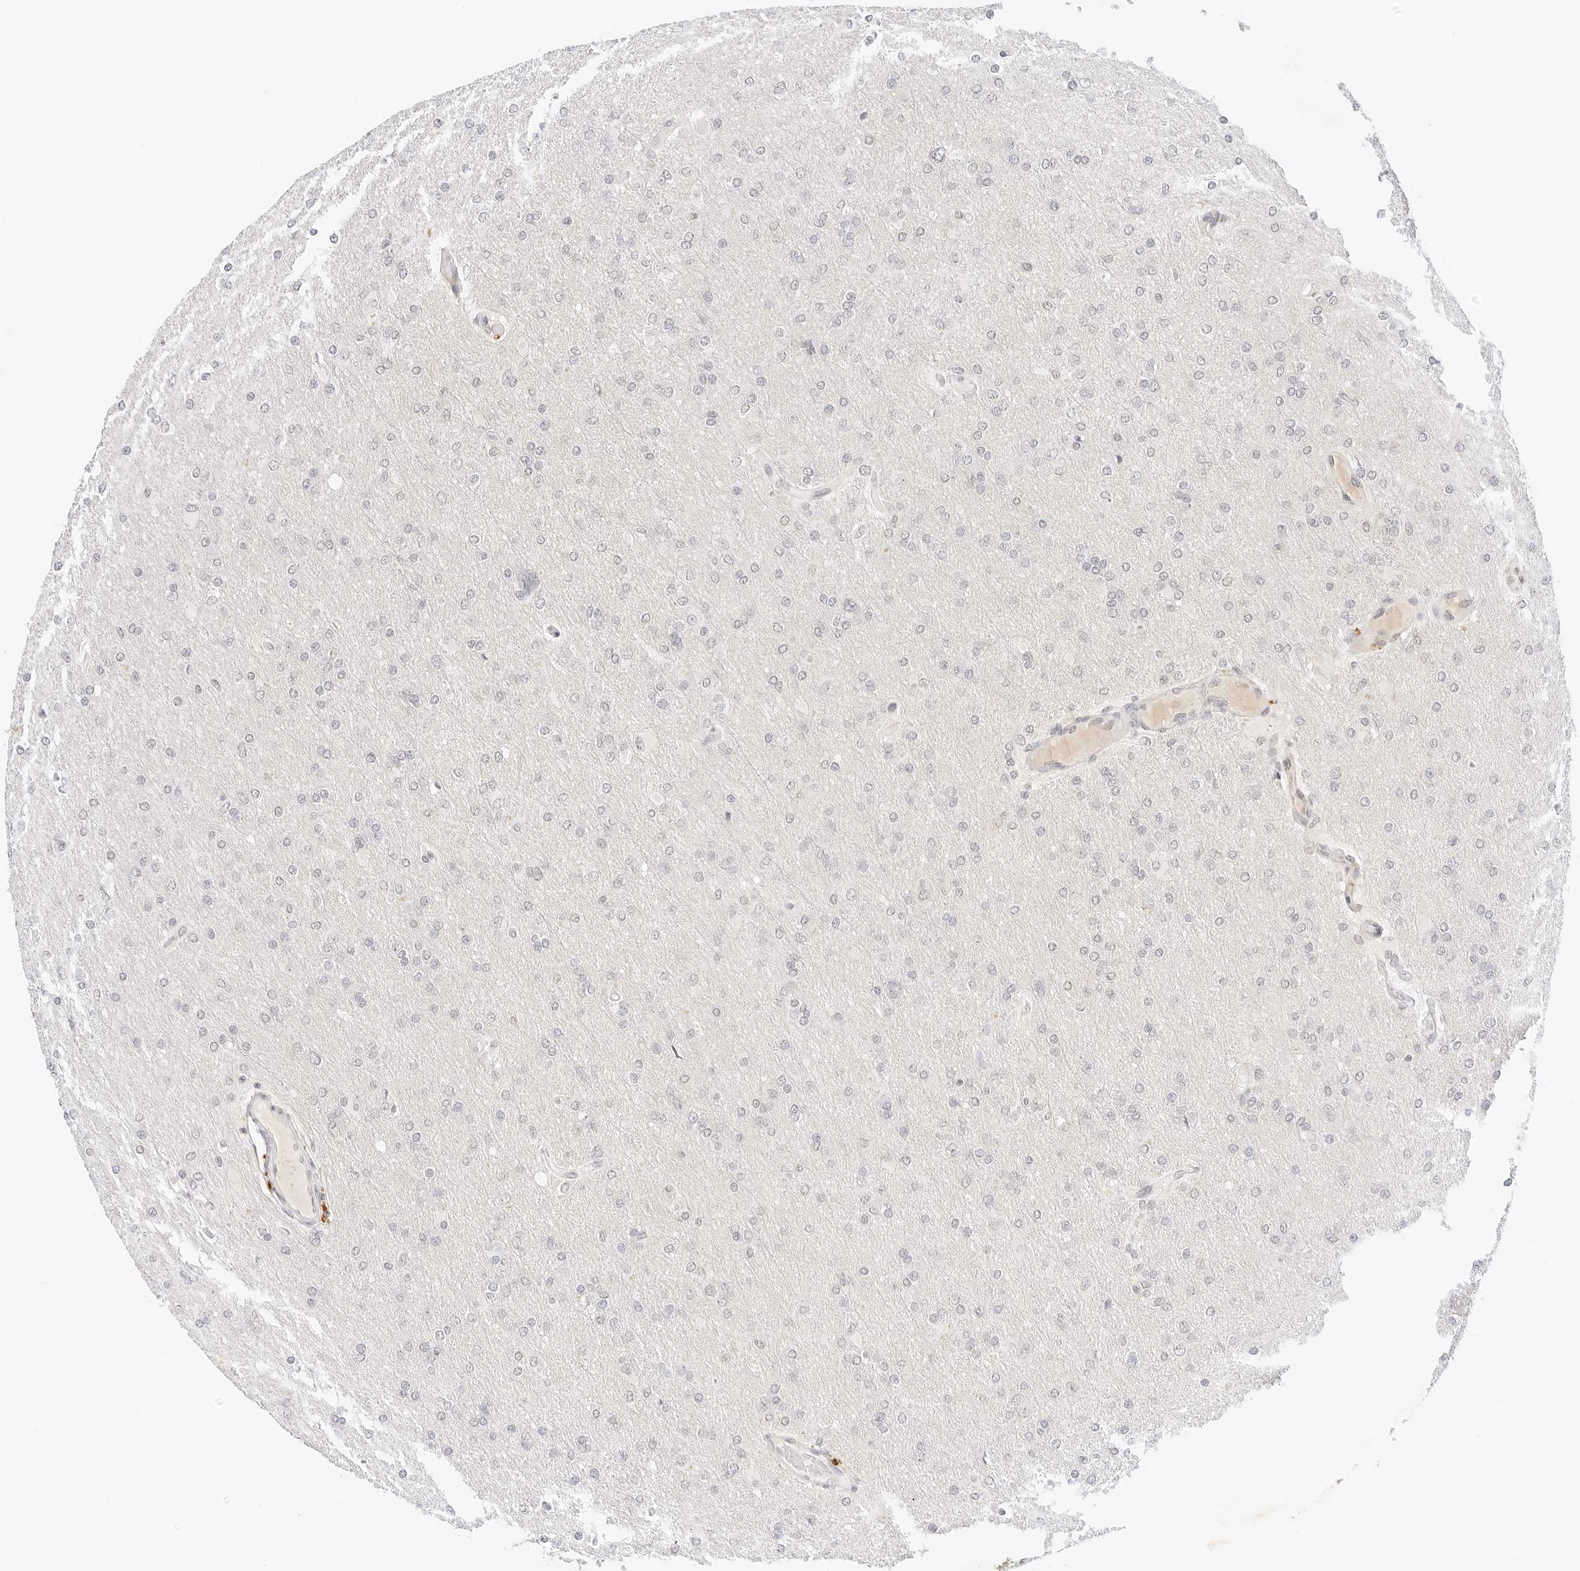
{"staining": {"intensity": "negative", "quantity": "none", "location": "none"}, "tissue": "glioma", "cell_type": "Tumor cells", "image_type": "cancer", "snomed": [{"axis": "morphology", "description": "Glioma, malignant, High grade"}, {"axis": "topography", "description": "Cerebral cortex"}], "caption": "Immunohistochemistry (IHC) image of neoplastic tissue: human glioma stained with DAB (3,3'-diaminobenzidine) reveals no significant protein positivity in tumor cells.", "gene": "XKR4", "patient": {"sex": "female", "age": 36}}